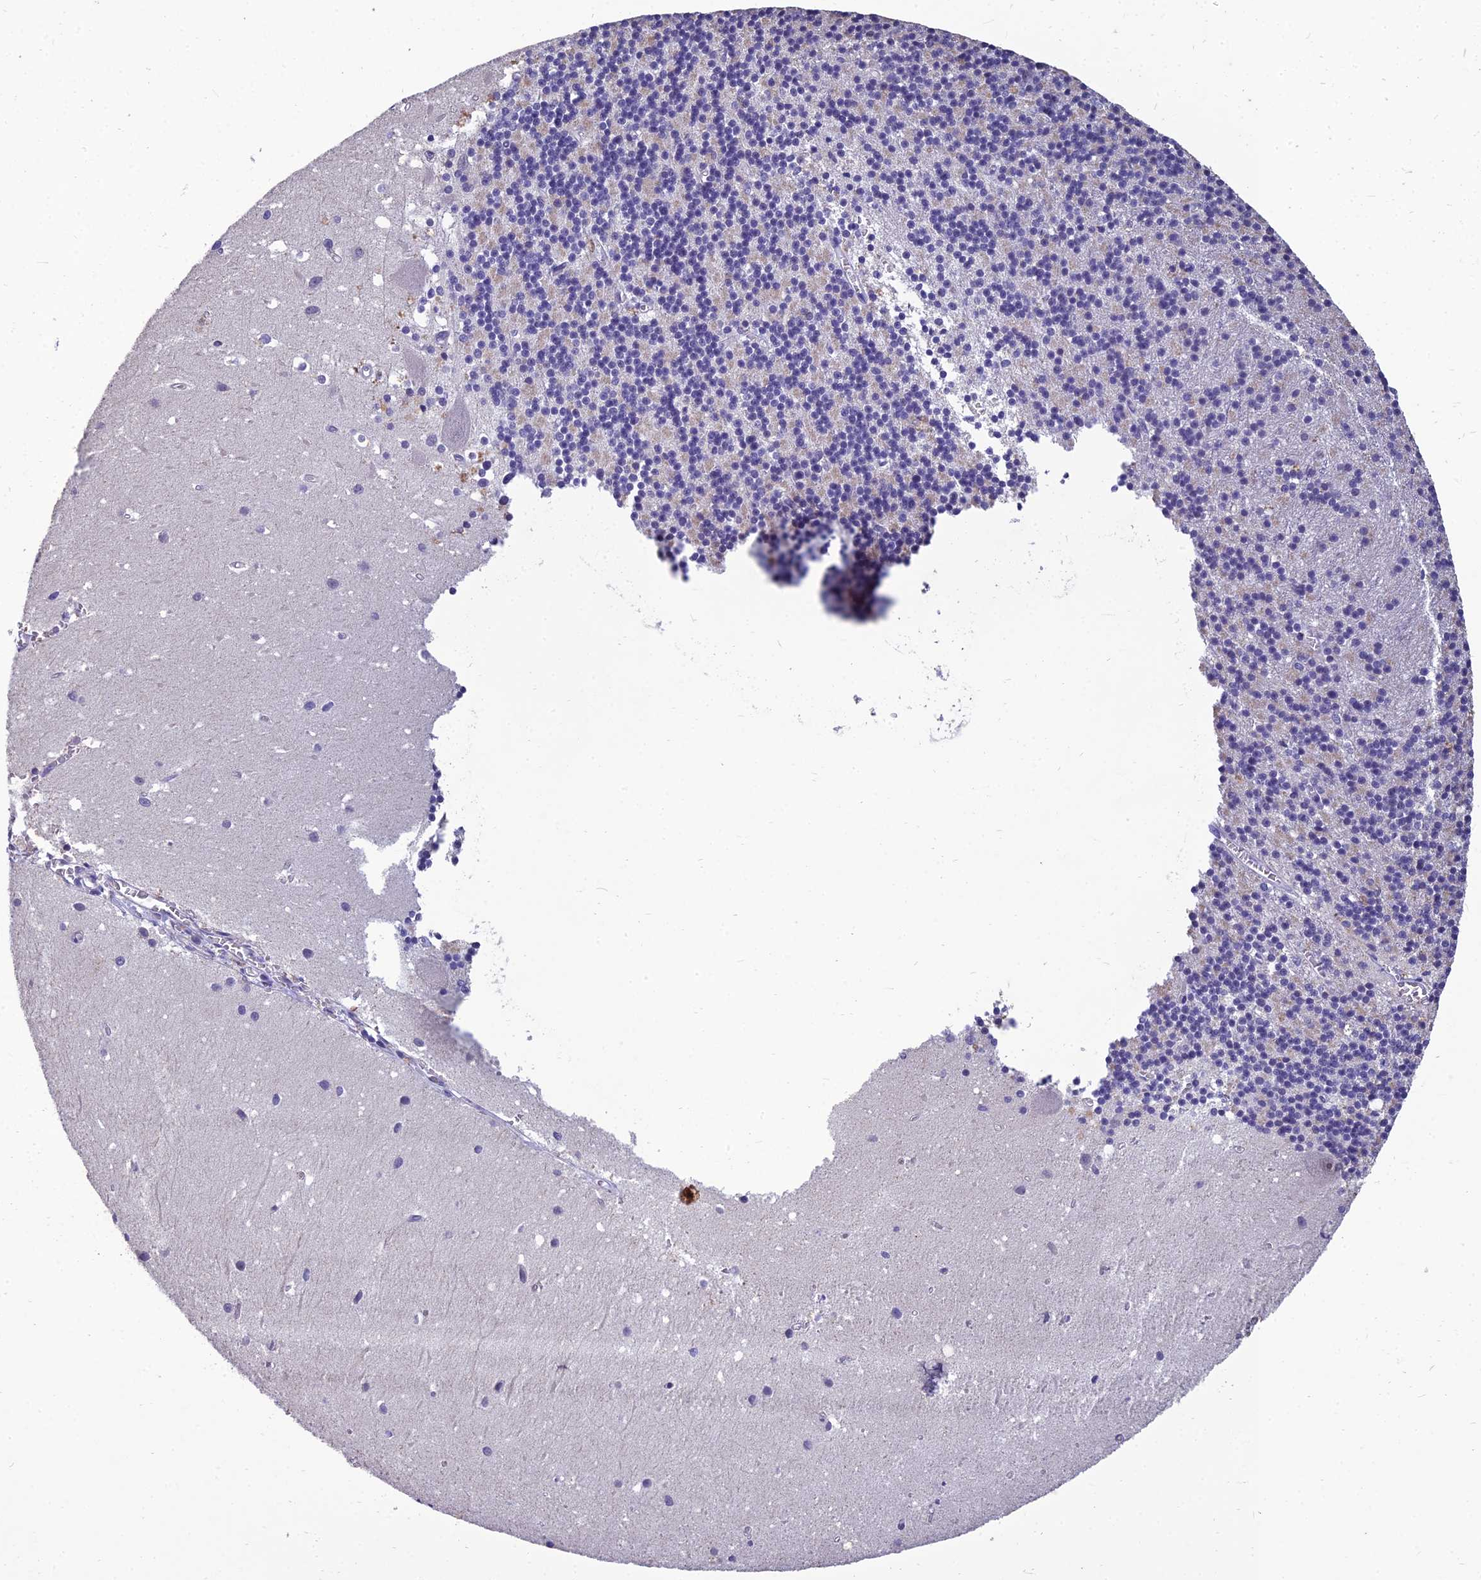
{"staining": {"intensity": "negative", "quantity": "none", "location": "none"}, "tissue": "cerebellum", "cell_type": "Cells in granular layer", "image_type": "normal", "snomed": [{"axis": "morphology", "description": "Normal tissue, NOS"}, {"axis": "topography", "description": "Cerebellum"}], "caption": "Photomicrograph shows no protein expression in cells in granular layer of benign cerebellum. (Immunohistochemistry (ihc), brightfield microscopy, high magnification).", "gene": "GRWD1", "patient": {"sex": "male", "age": 54}}